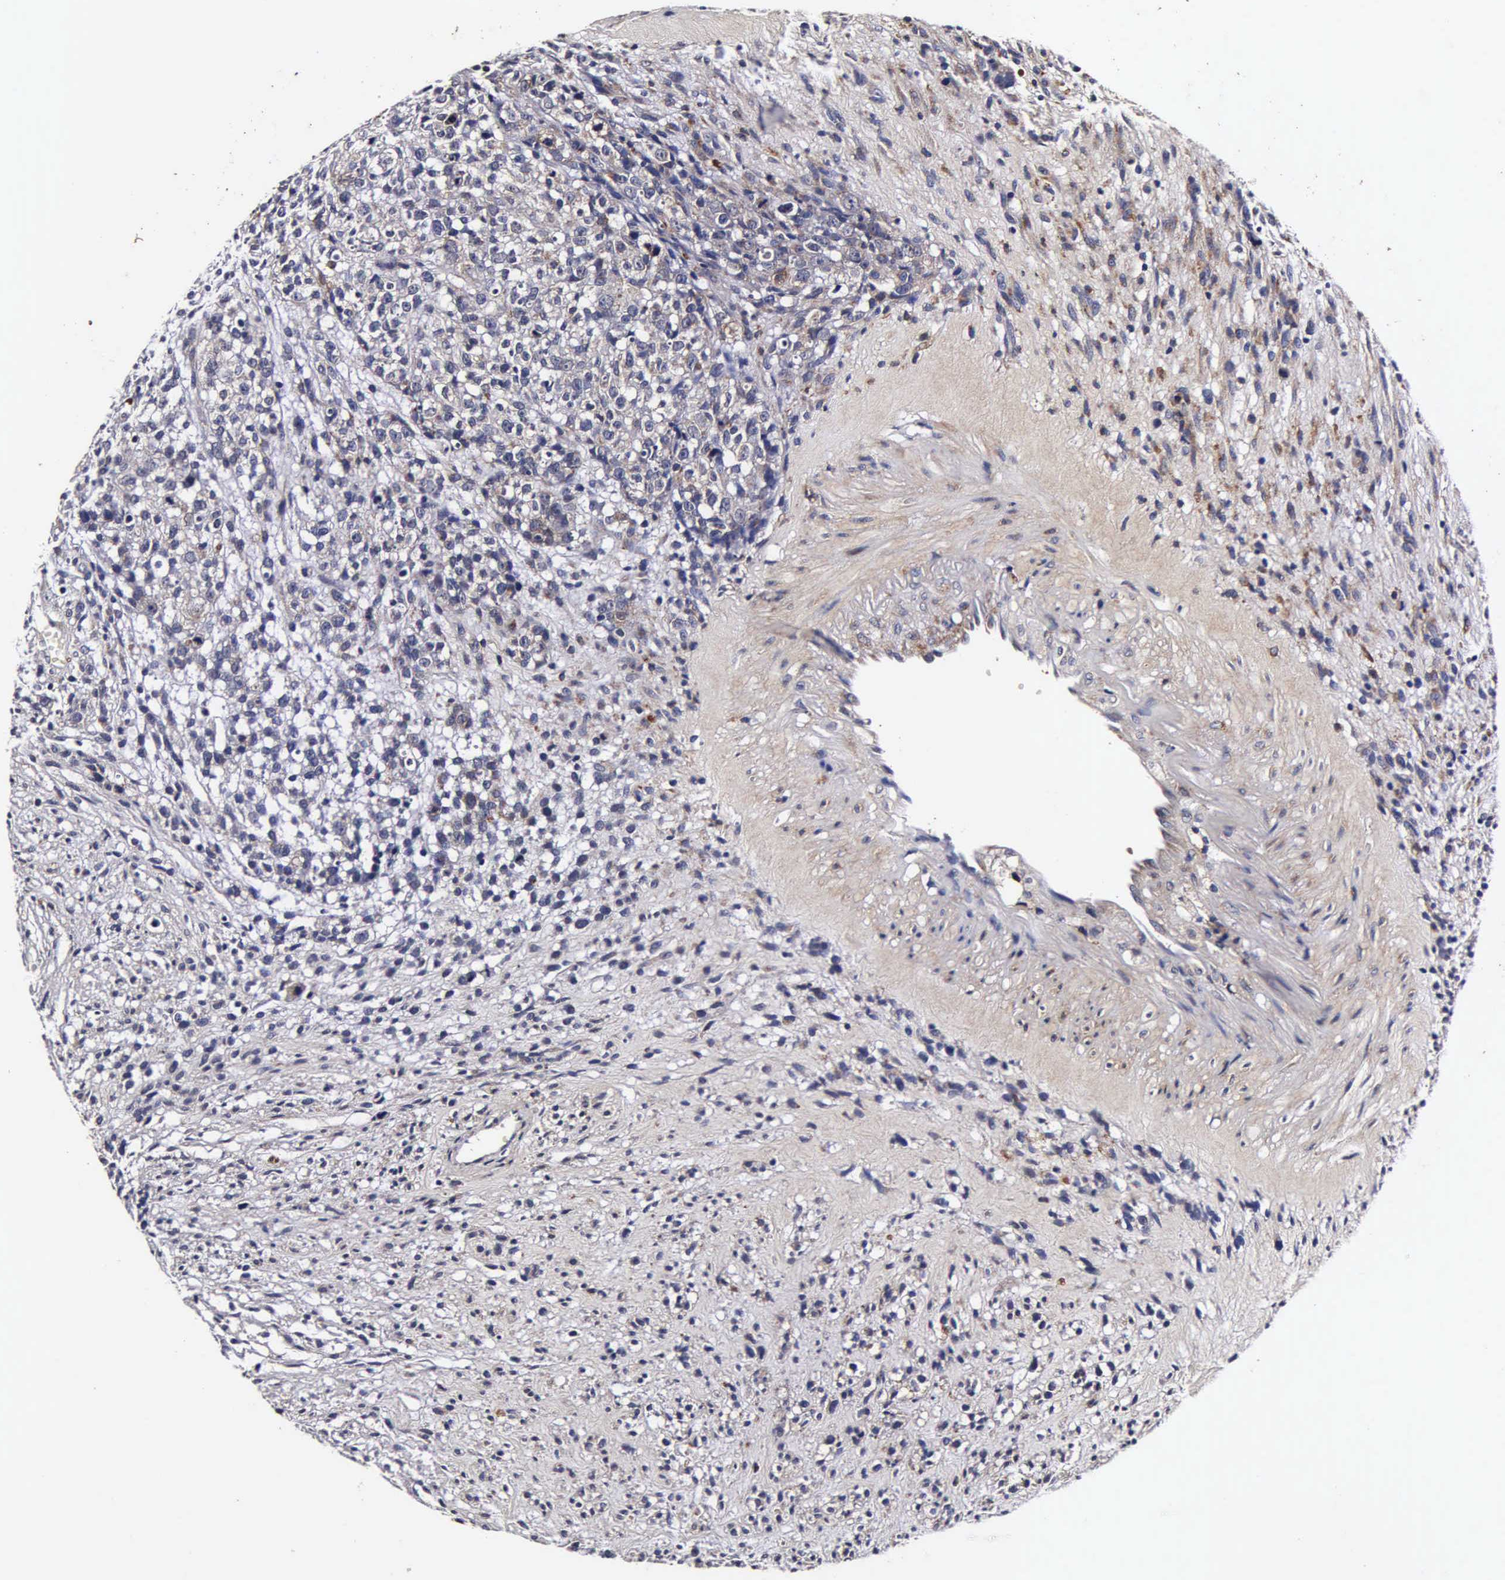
{"staining": {"intensity": "moderate", "quantity": "25%-75%", "location": "cytoplasmic/membranous"}, "tissue": "glioma", "cell_type": "Tumor cells", "image_type": "cancer", "snomed": [{"axis": "morphology", "description": "Glioma, malignant, High grade"}, {"axis": "topography", "description": "Brain"}], "caption": "A brown stain labels moderate cytoplasmic/membranous positivity of a protein in human malignant high-grade glioma tumor cells. (Stains: DAB (3,3'-diaminobenzidine) in brown, nuclei in blue, Microscopy: brightfield microscopy at high magnification).", "gene": "CST3", "patient": {"sex": "male", "age": 66}}